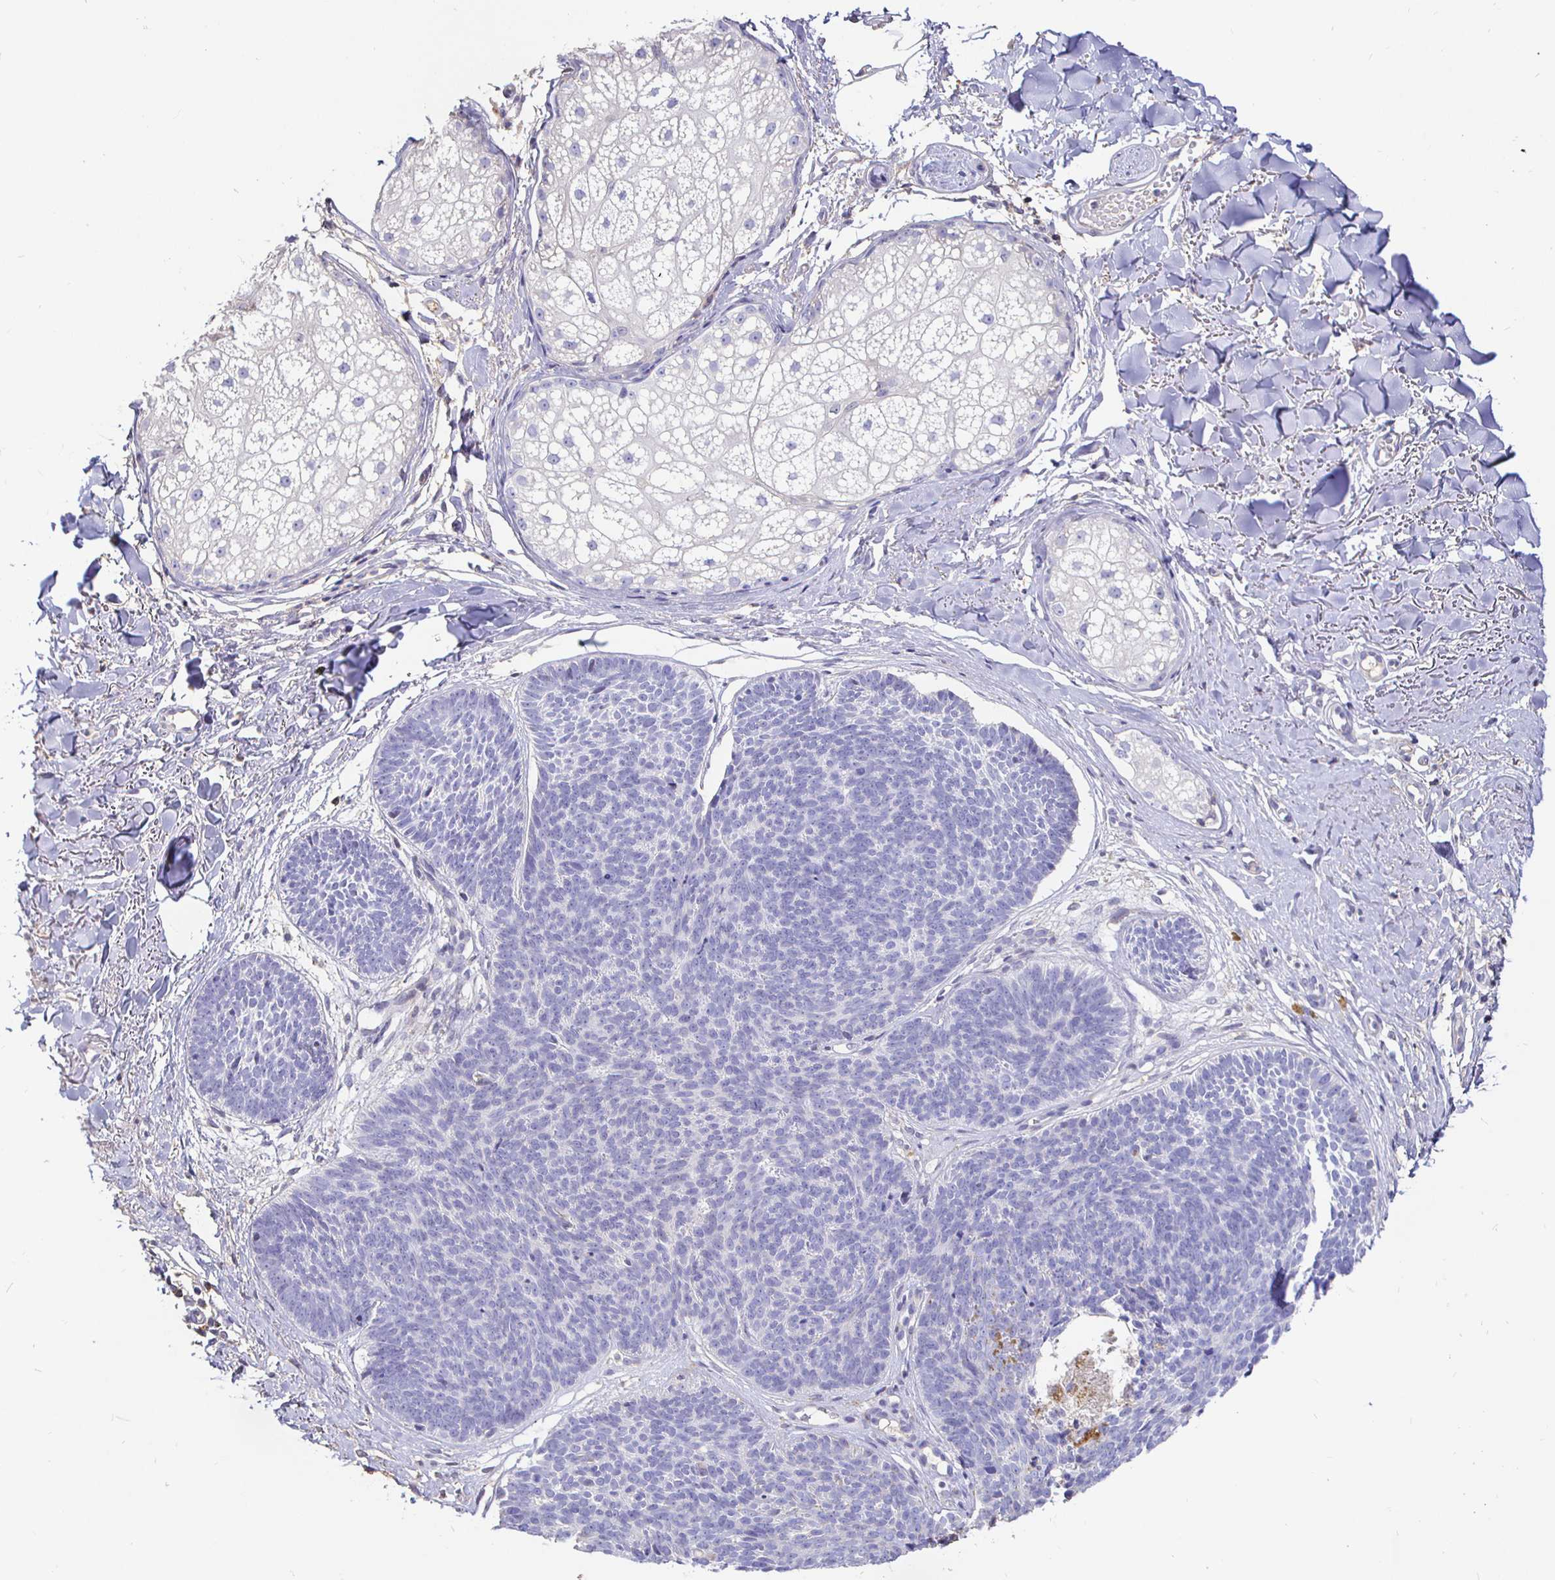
{"staining": {"intensity": "negative", "quantity": "none", "location": "none"}, "tissue": "skin cancer", "cell_type": "Tumor cells", "image_type": "cancer", "snomed": [{"axis": "morphology", "description": "Basal cell carcinoma"}, {"axis": "topography", "description": "Skin"}, {"axis": "topography", "description": "Skin of neck"}, {"axis": "topography", "description": "Skin of shoulder"}, {"axis": "topography", "description": "Skin of back"}], "caption": "This is a image of immunohistochemistry (IHC) staining of skin cancer (basal cell carcinoma), which shows no staining in tumor cells. (IHC, brightfield microscopy, high magnification).", "gene": "CXCR3", "patient": {"sex": "male", "age": 80}}